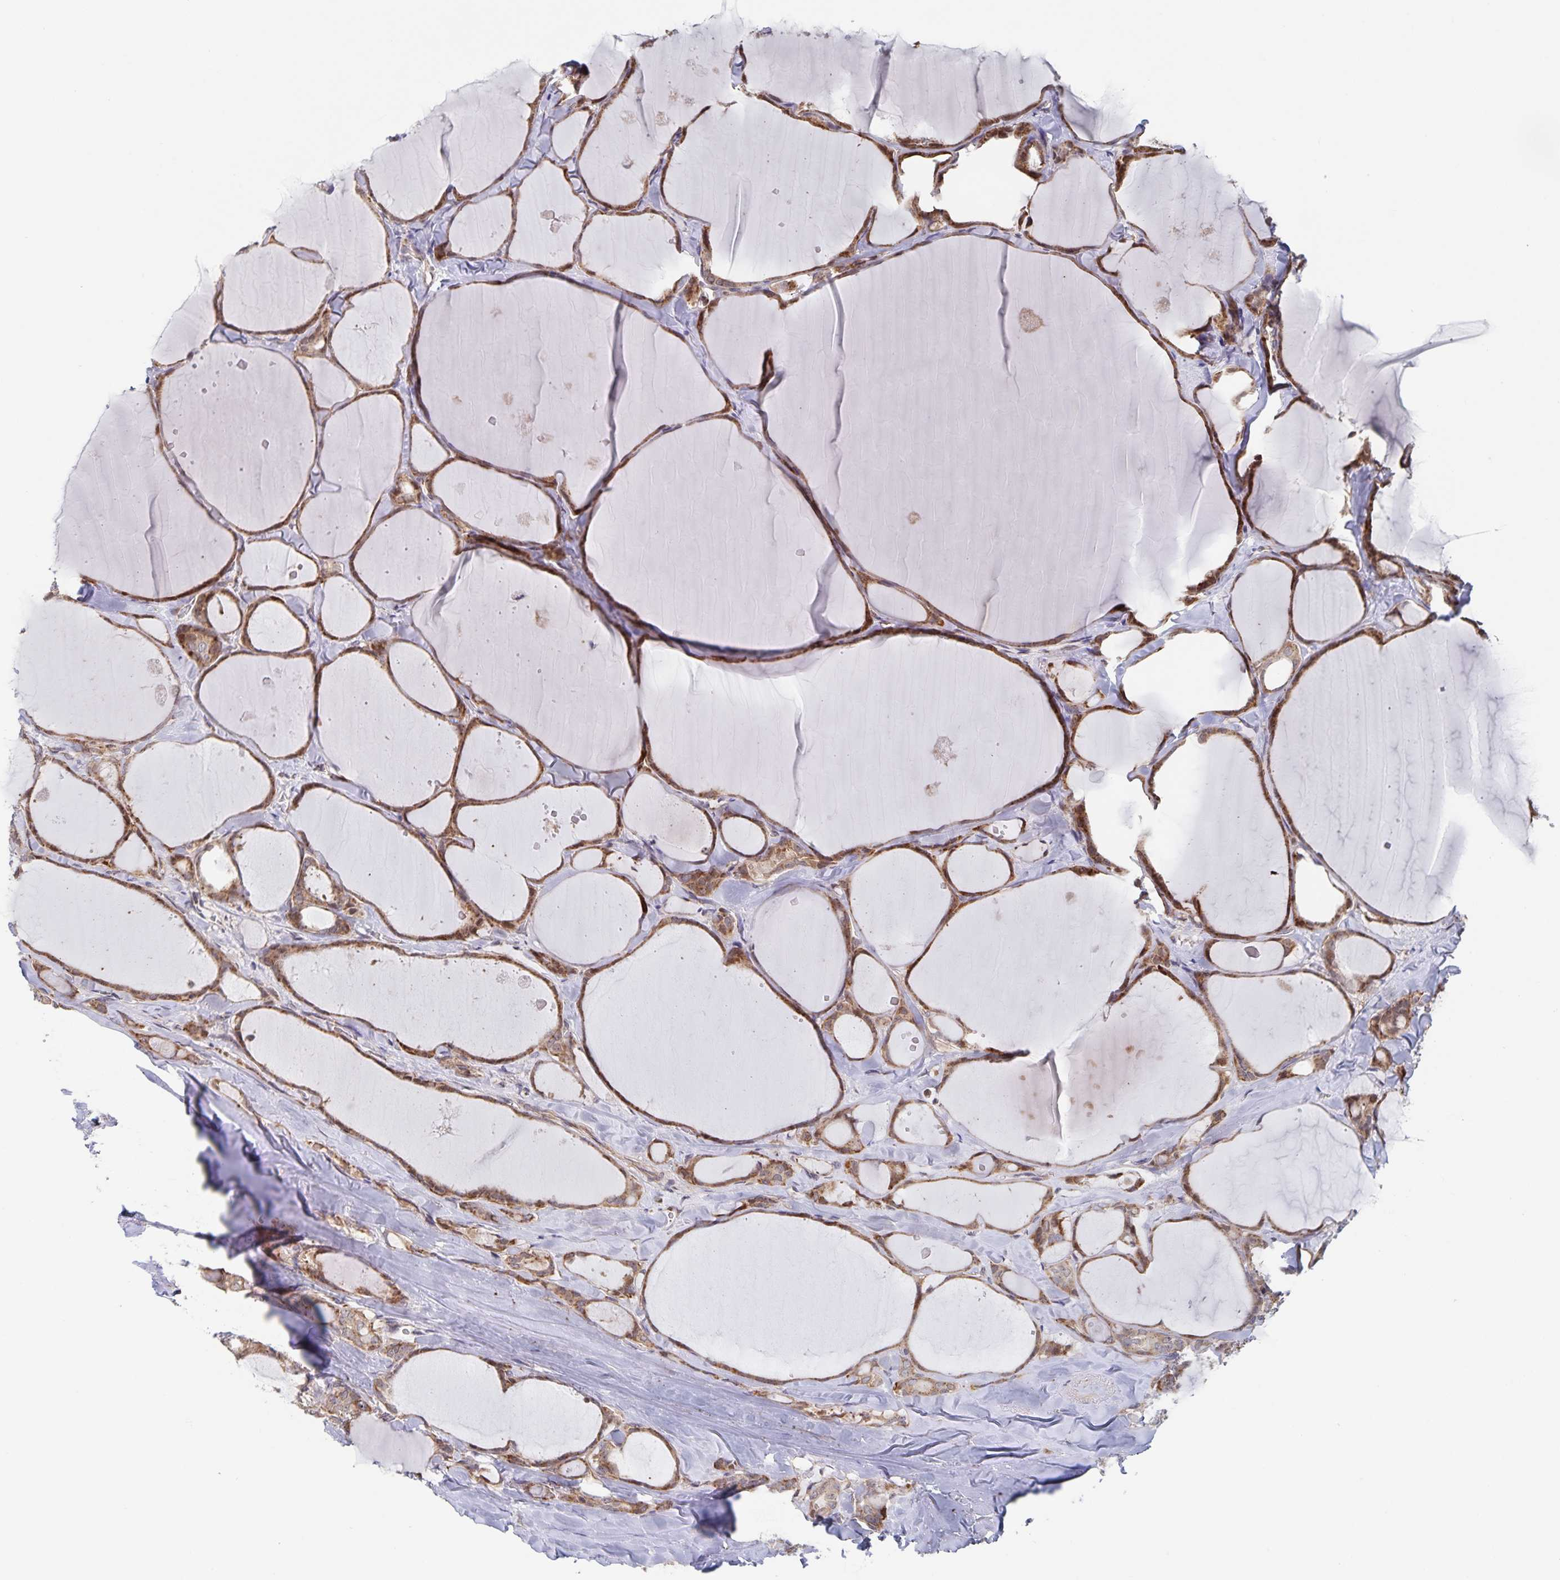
{"staining": {"intensity": "moderate", "quantity": ">75%", "location": "cytoplasmic/membranous"}, "tissue": "thyroid cancer", "cell_type": "Tumor cells", "image_type": "cancer", "snomed": [{"axis": "morphology", "description": "Papillary adenocarcinoma, NOS"}, {"axis": "topography", "description": "Thyroid gland"}], "caption": "Thyroid papillary adenocarcinoma stained with a brown dye displays moderate cytoplasmic/membranous positive staining in approximately >75% of tumor cells.", "gene": "ACACA", "patient": {"sex": "male", "age": 30}}